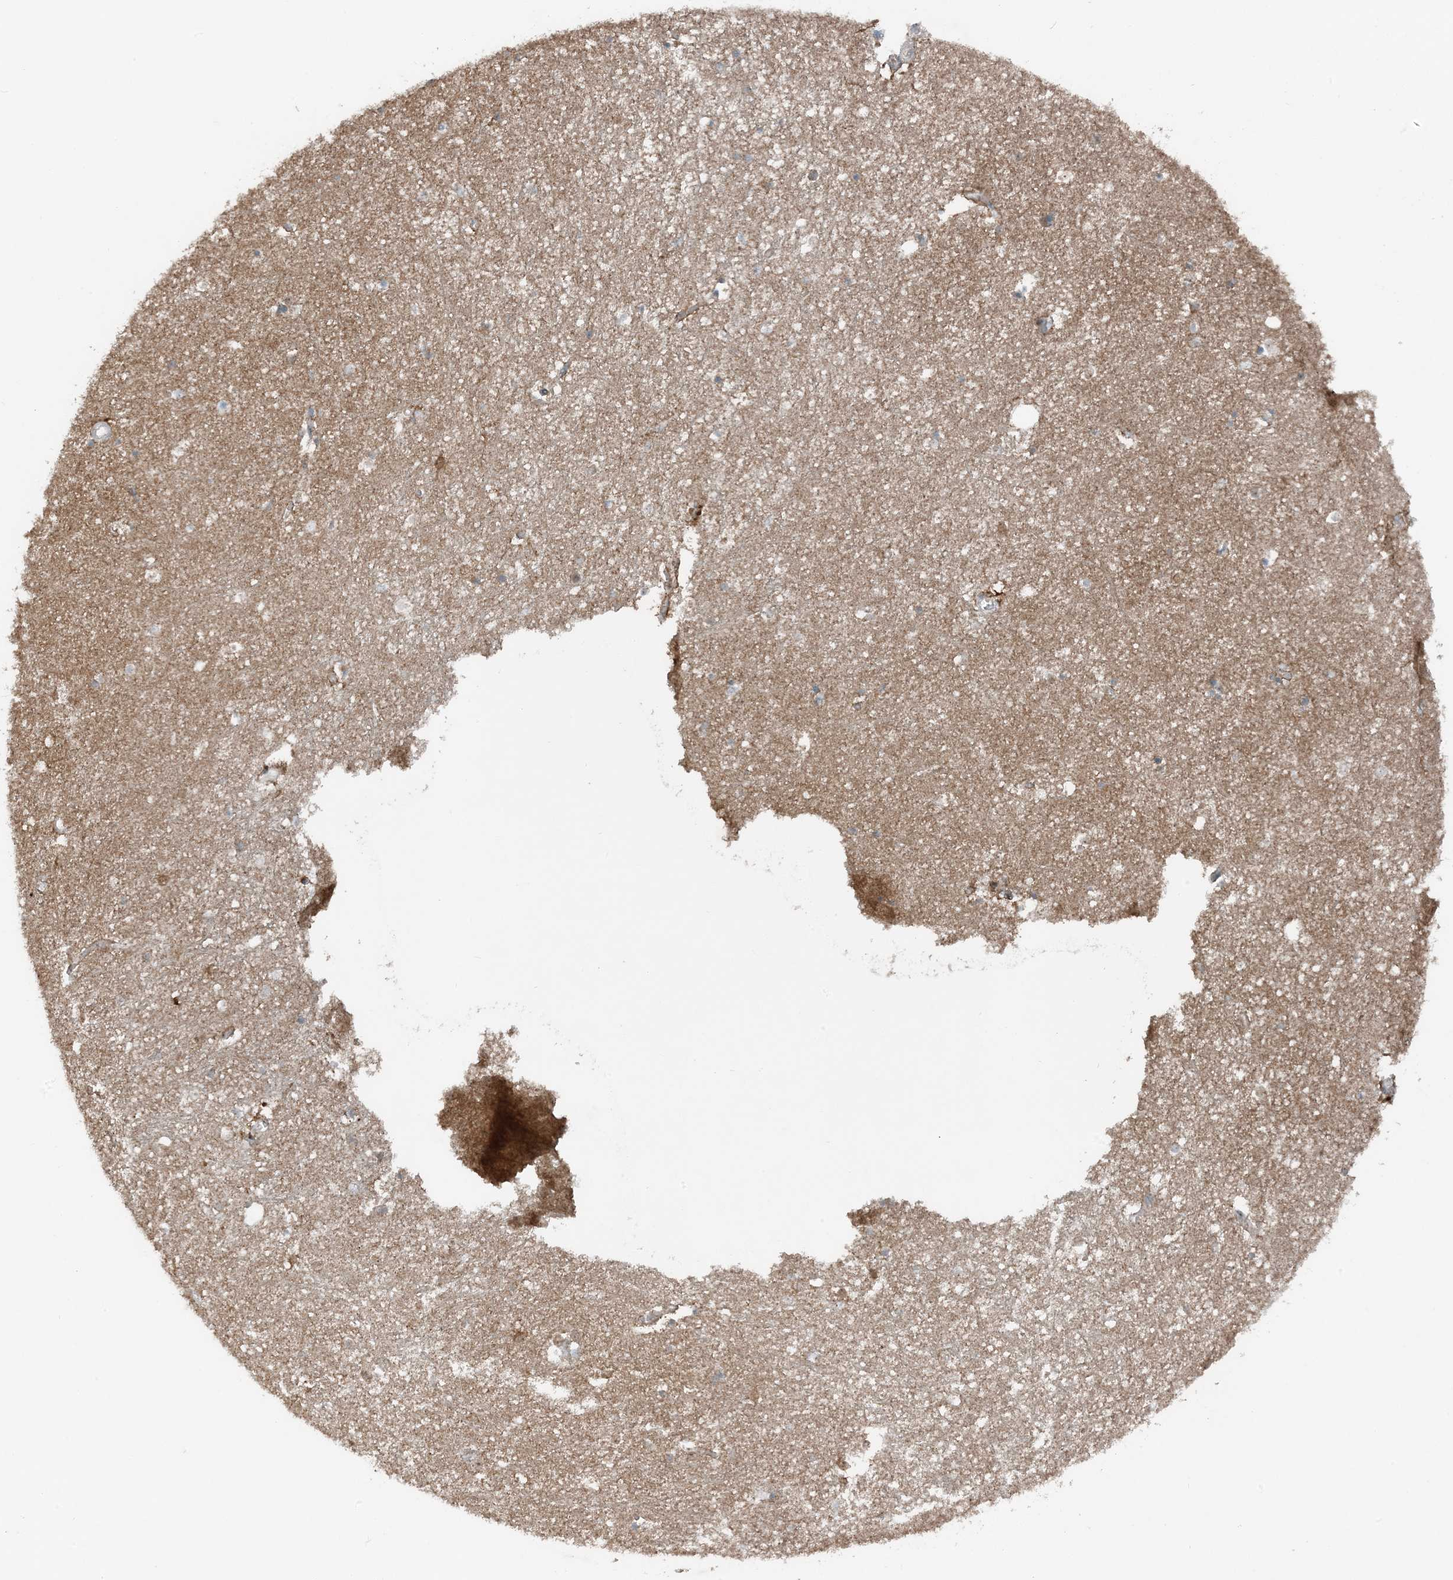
{"staining": {"intensity": "weak", "quantity": "<25%", "location": "cytoplasmic/membranous"}, "tissue": "hippocampus", "cell_type": "Glial cells", "image_type": "normal", "snomed": [{"axis": "morphology", "description": "Normal tissue, NOS"}, {"axis": "topography", "description": "Hippocampus"}], "caption": "The histopathology image demonstrates no significant expression in glial cells of hippocampus.", "gene": "MITD1", "patient": {"sex": "female", "age": 64}}